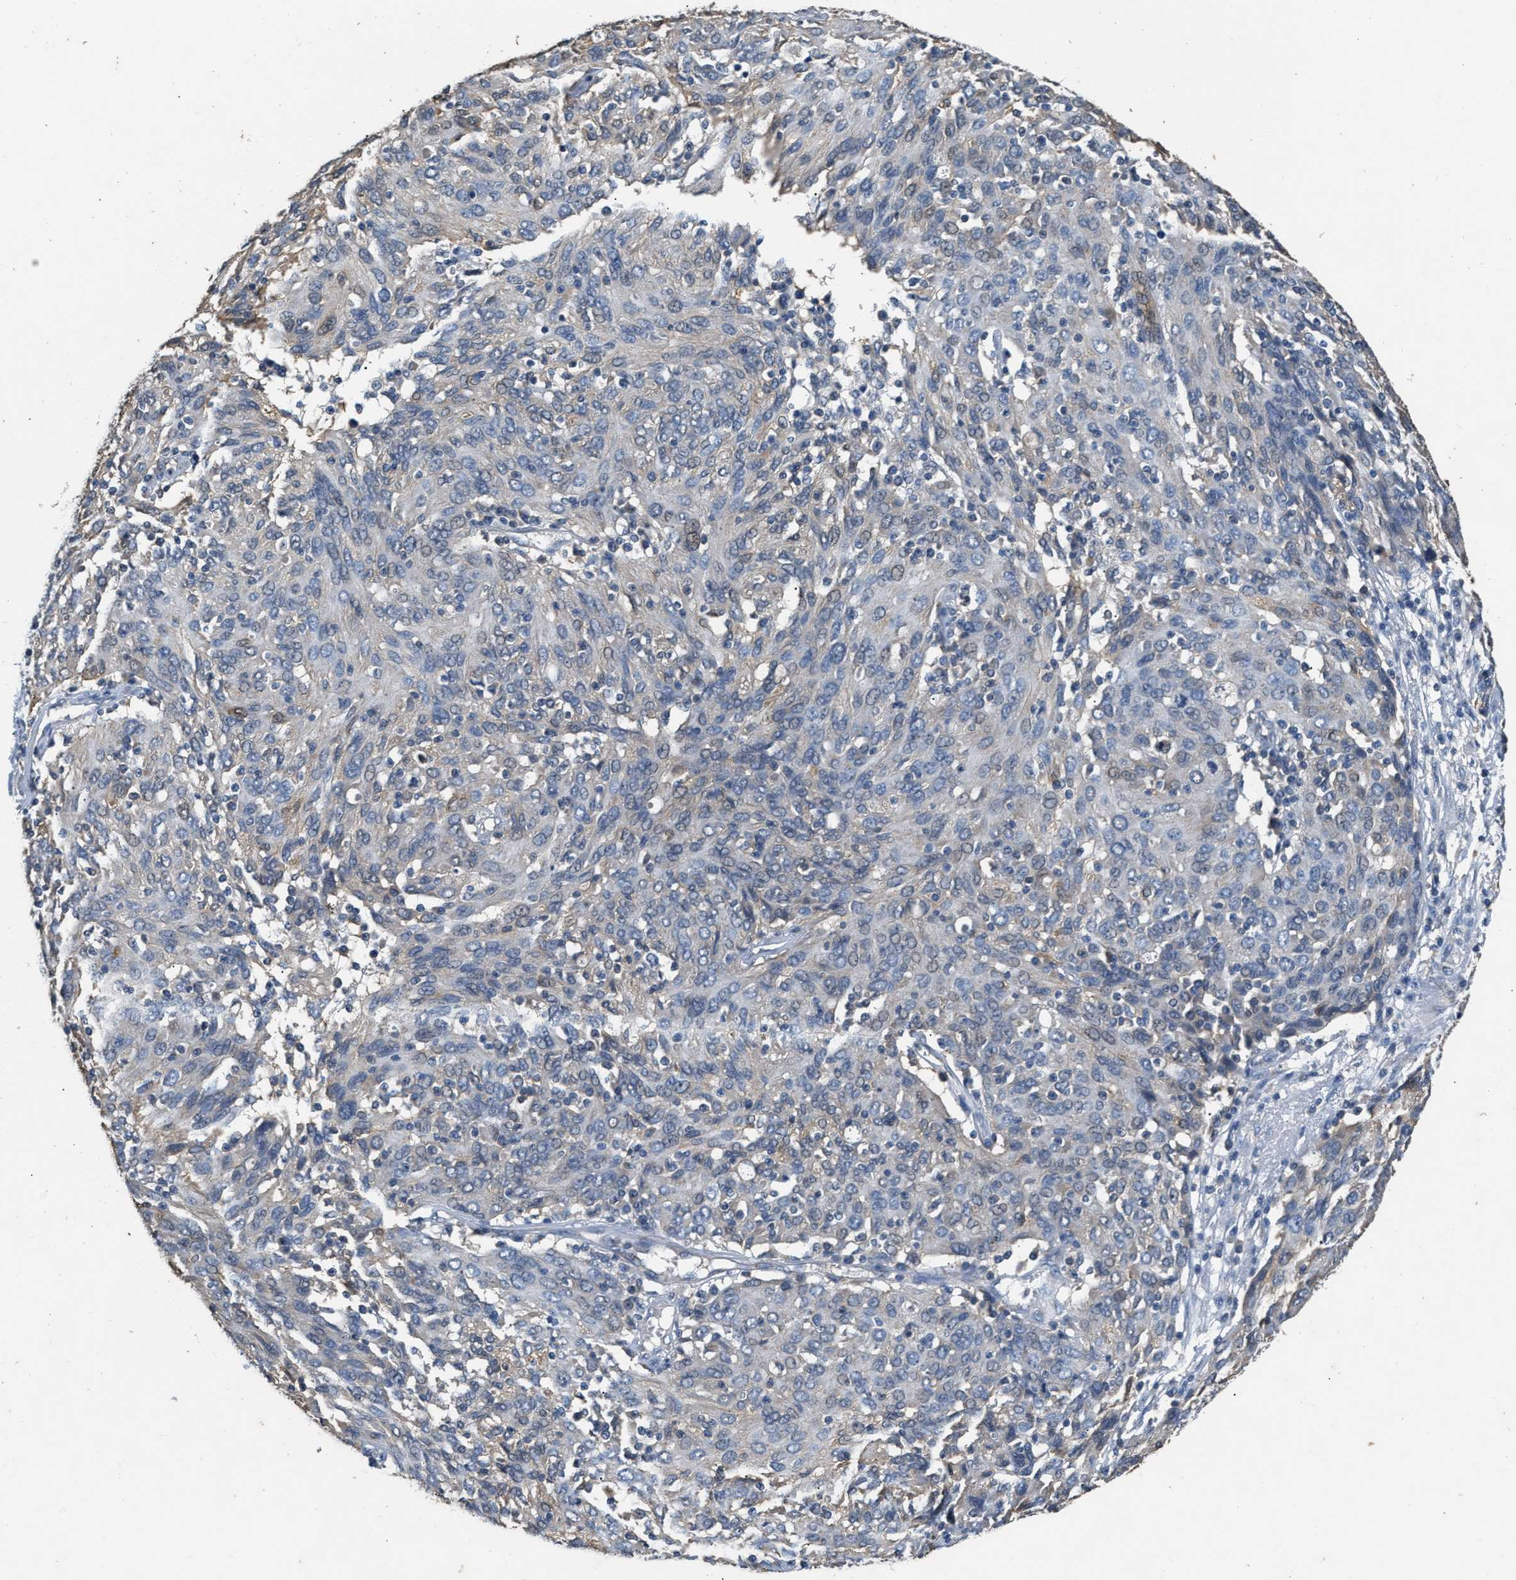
{"staining": {"intensity": "negative", "quantity": "none", "location": "none"}, "tissue": "ovarian cancer", "cell_type": "Tumor cells", "image_type": "cancer", "snomed": [{"axis": "morphology", "description": "Carcinoma, endometroid"}, {"axis": "topography", "description": "Ovary"}], "caption": "Tumor cells show no significant protein expression in endometroid carcinoma (ovarian).", "gene": "CHUK", "patient": {"sex": "female", "age": 50}}